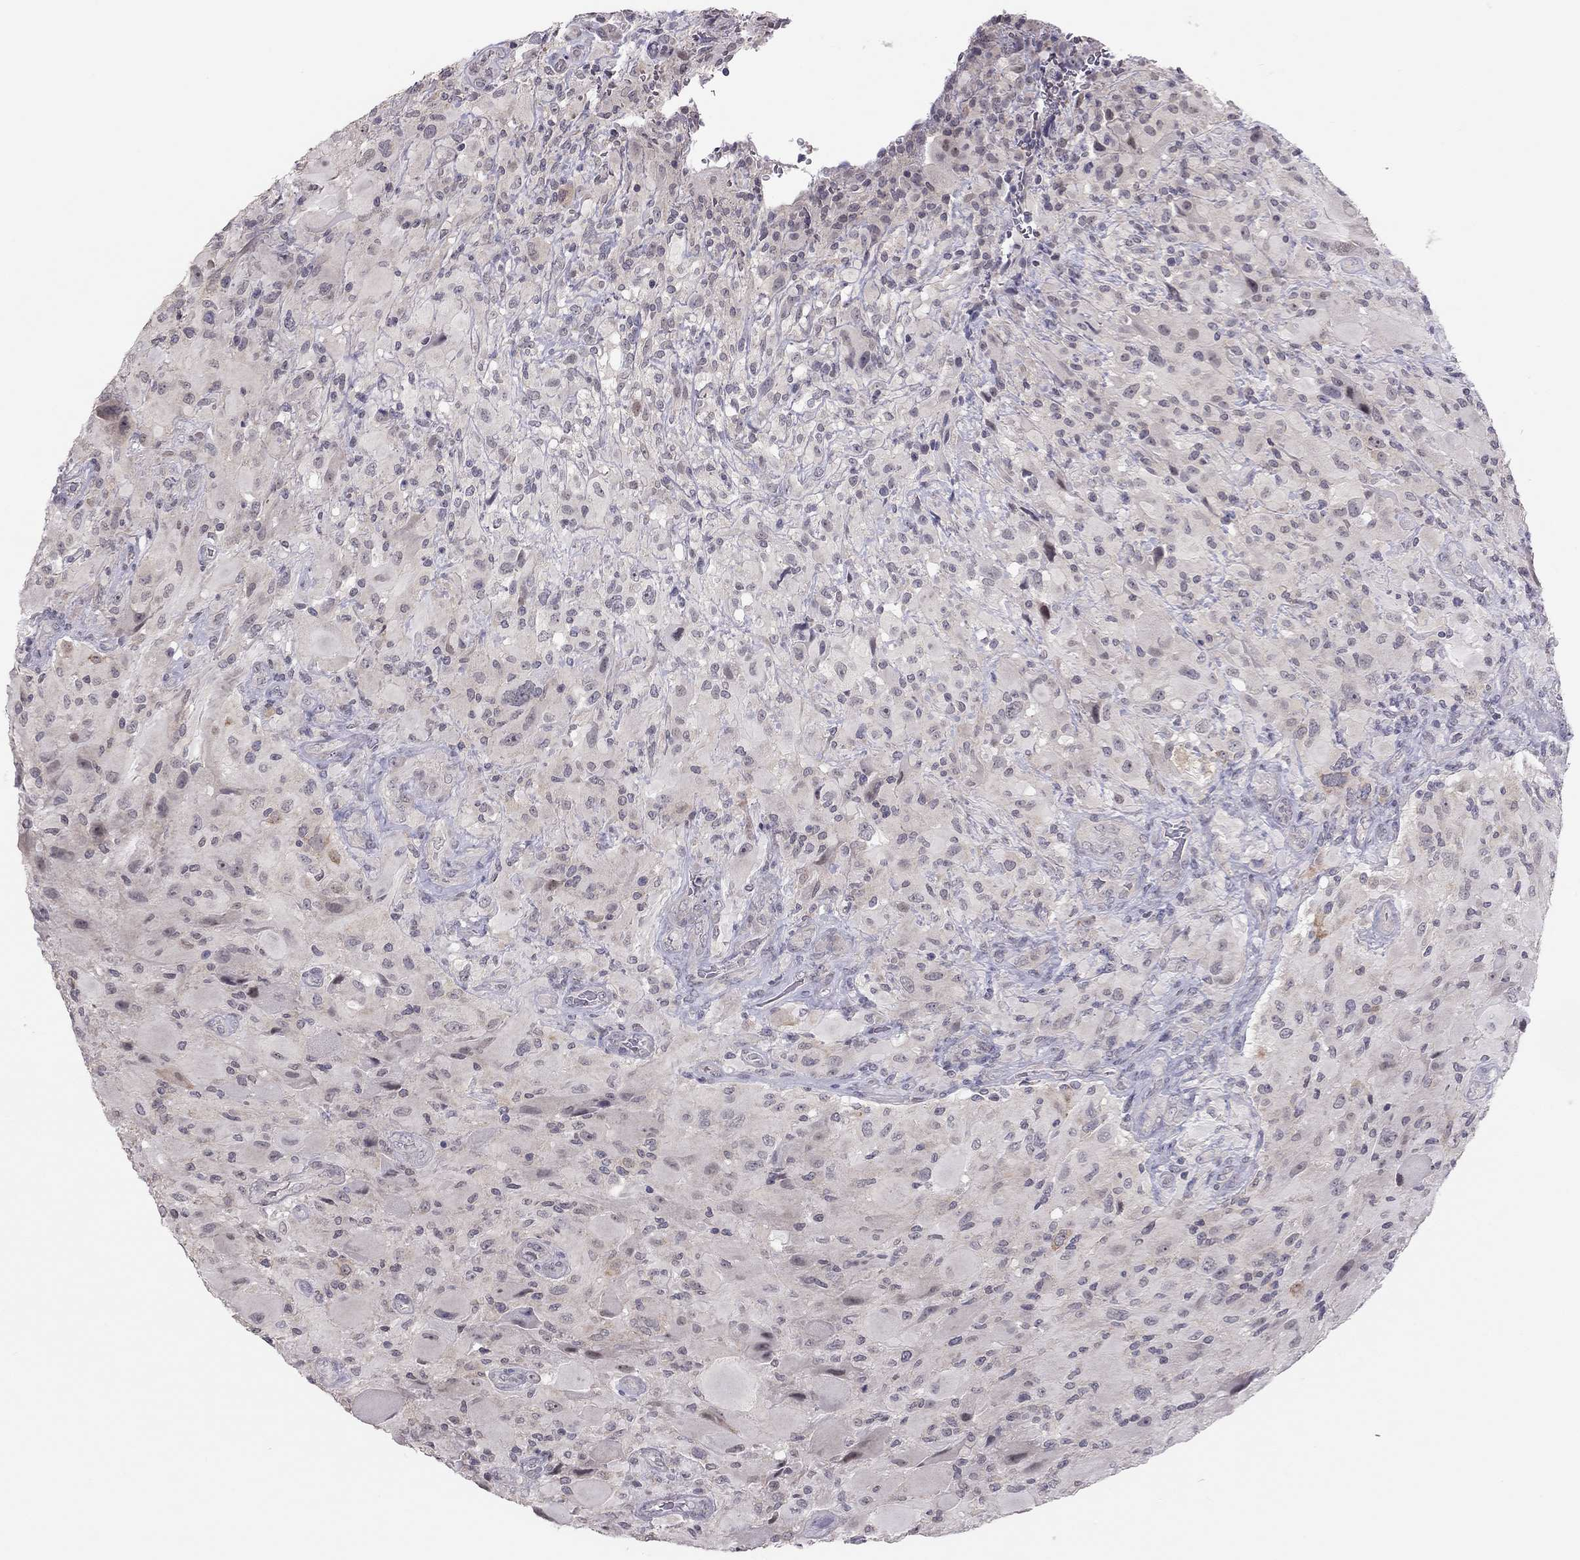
{"staining": {"intensity": "negative", "quantity": "none", "location": "none"}, "tissue": "glioma", "cell_type": "Tumor cells", "image_type": "cancer", "snomed": [{"axis": "morphology", "description": "Glioma, malignant, High grade"}, {"axis": "topography", "description": "Cerebral cortex"}], "caption": "High power microscopy micrograph of an IHC histopathology image of malignant glioma (high-grade), revealing no significant expression in tumor cells.", "gene": "HSF2BP", "patient": {"sex": "male", "age": 35}}